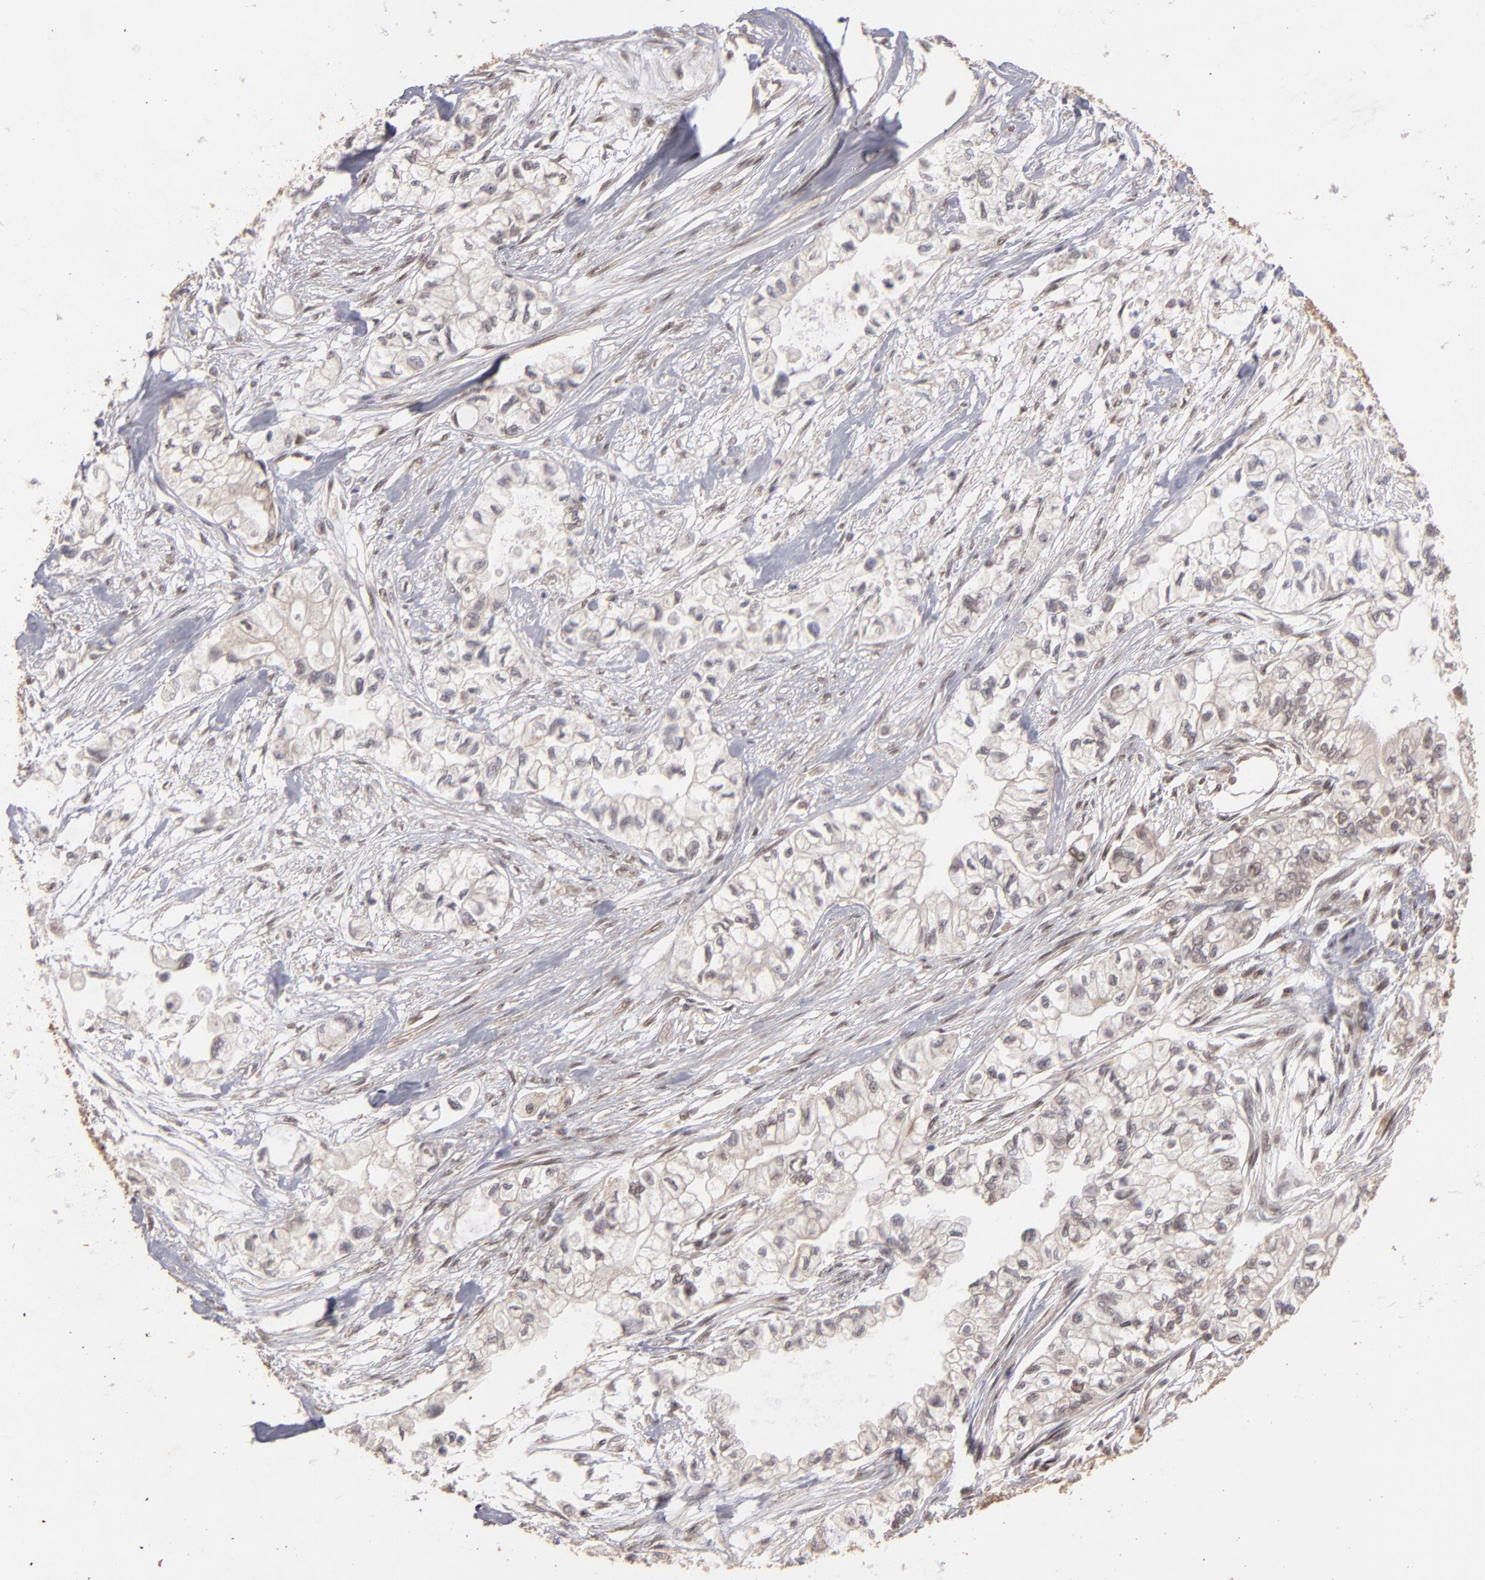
{"staining": {"intensity": "weak", "quantity": ">75%", "location": "cytoplasmic/membranous,nuclear"}, "tissue": "pancreatic cancer", "cell_type": "Tumor cells", "image_type": "cancer", "snomed": [{"axis": "morphology", "description": "Adenocarcinoma, NOS"}, {"axis": "topography", "description": "Pancreas"}], "caption": "Immunohistochemical staining of human pancreatic adenocarcinoma shows low levels of weak cytoplasmic/membranous and nuclear protein positivity in approximately >75% of tumor cells. (DAB (3,3'-diaminobenzidine) IHC with brightfield microscopy, high magnification).", "gene": "CLOCK", "patient": {"sex": "male", "age": 79}}